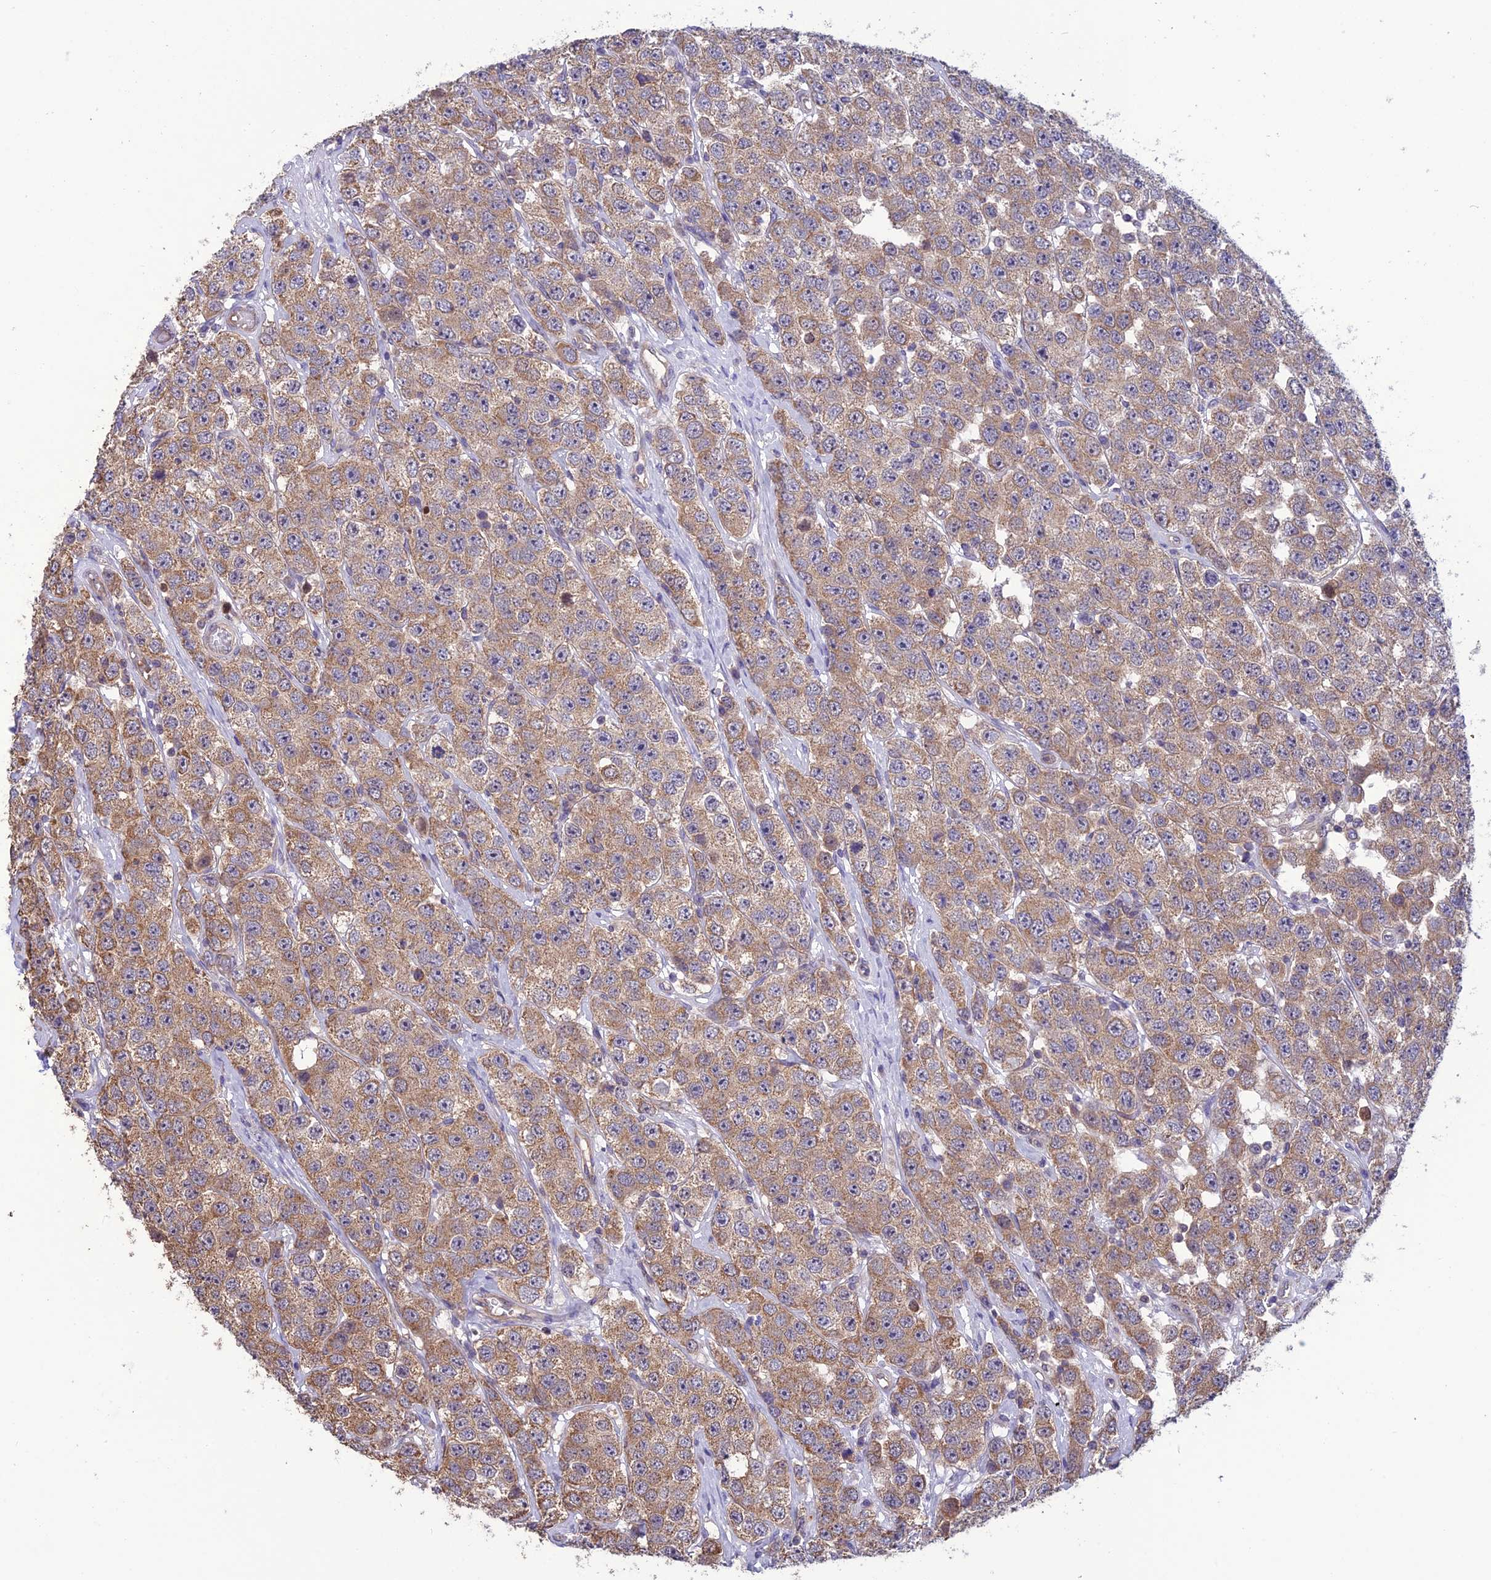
{"staining": {"intensity": "weak", "quantity": ">75%", "location": "cytoplasmic/membranous"}, "tissue": "testis cancer", "cell_type": "Tumor cells", "image_type": "cancer", "snomed": [{"axis": "morphology", "description": "Seminoma, NOS"}, {"axis": "topography", "description": "Testis"}], "caption": "Immunohistochemical staining of testis seminoma reveals low levels of weak cytoplasmic/membranous protein positivity in approximately >75% of tumor cells.", "gene": "PSMF1", "patient": {"sex": "male", "age": 28}}